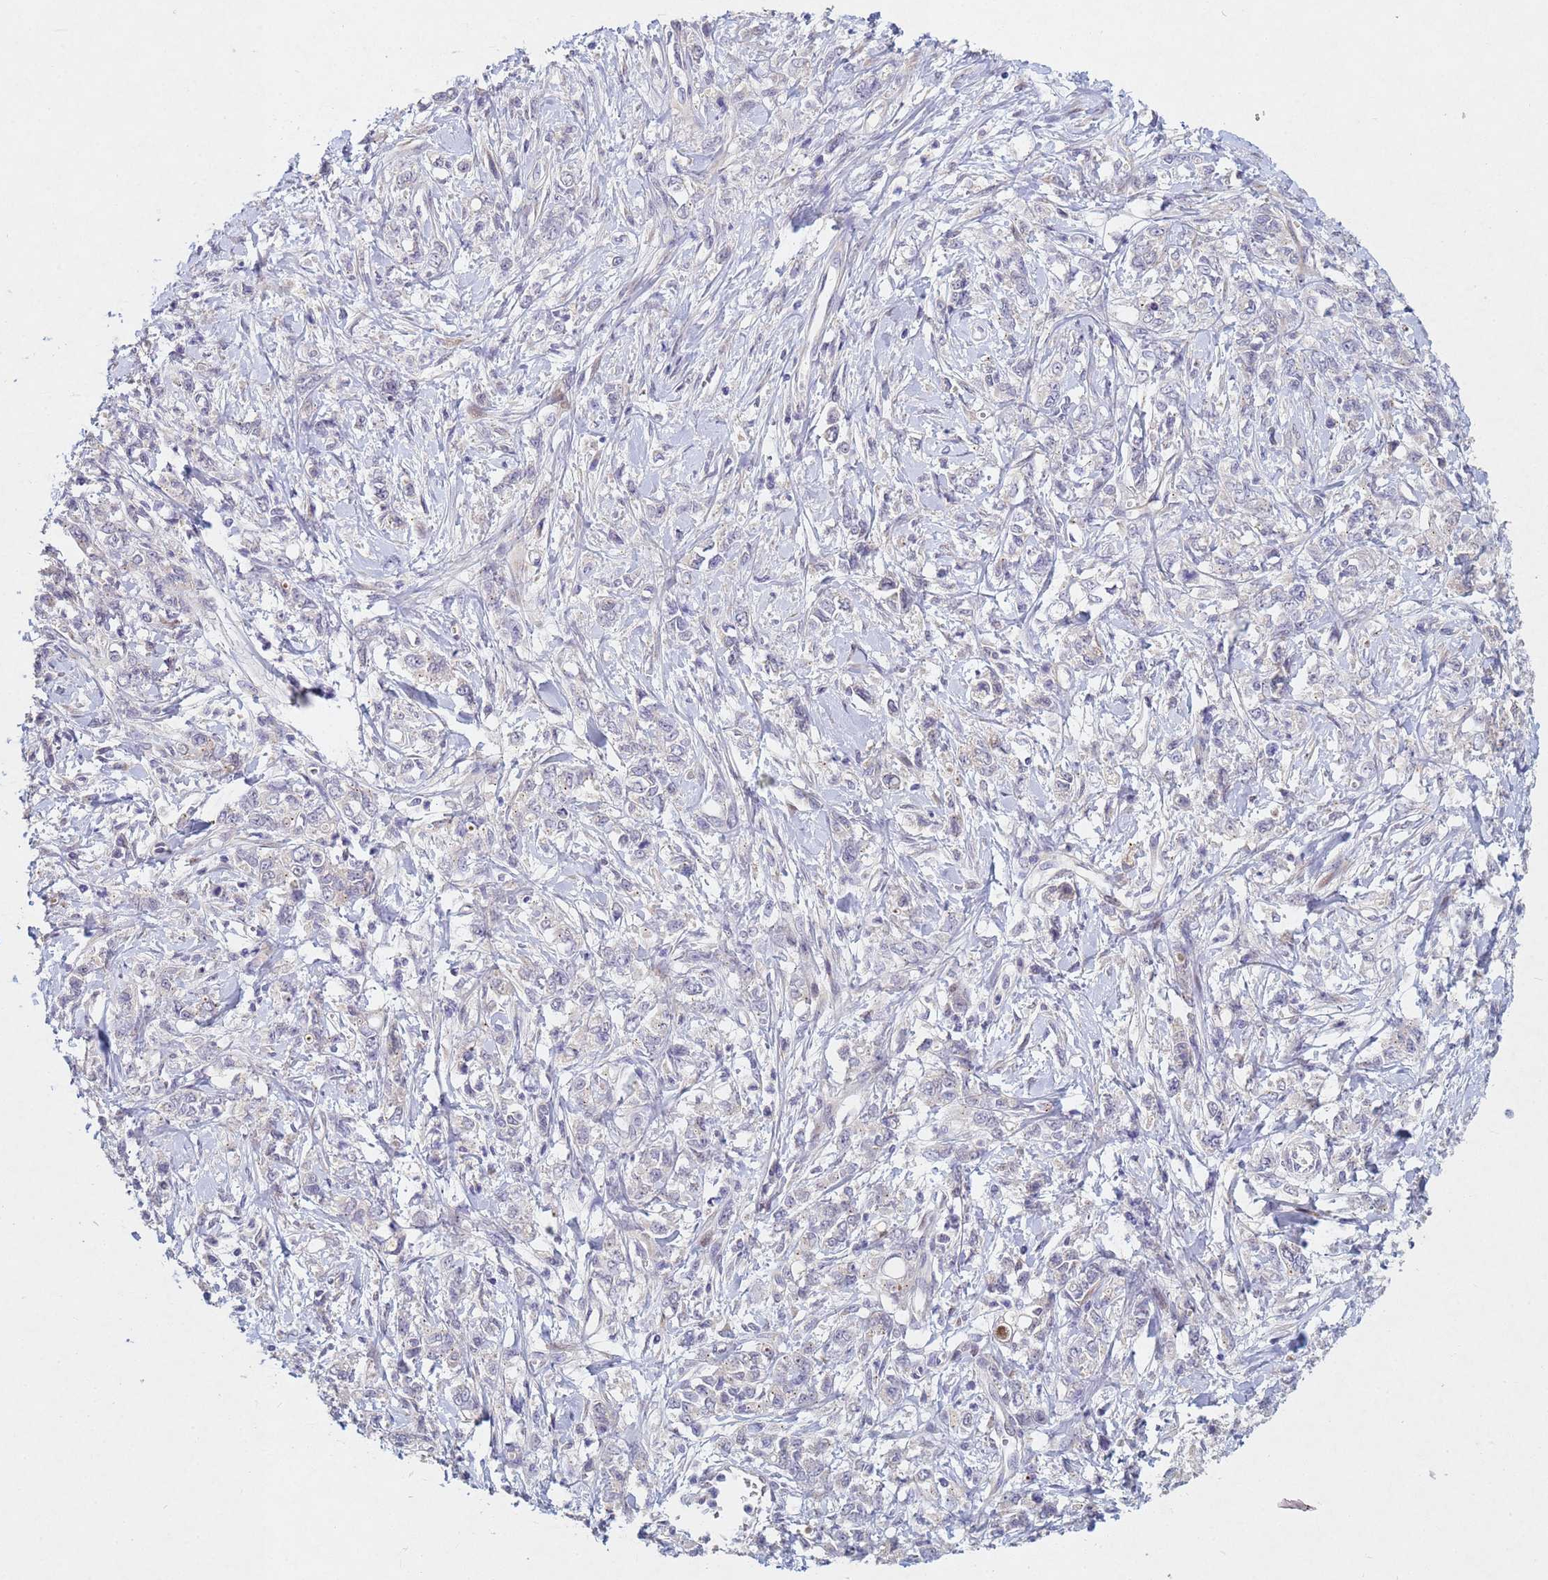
{"staining": {"intensity": "negative", "quantity": "none", "location": "none"}, "tissue": "stomach cancer", "cell_type": "Tumor cells", "image_type": "cancer", "snomed": [{"axis": "morphology", "description": "Adenocarcinoma, NOS"}, {"axis": "topography", "description": "Stomach"}], "caption": "An immunohistochemistry (IHC) histopathology image of stomach cancer is shown. There is no staining in tumor cells of stomach cancer.", "gene": "TNPO2", "patient": {"sex": "female", "age": 76}}